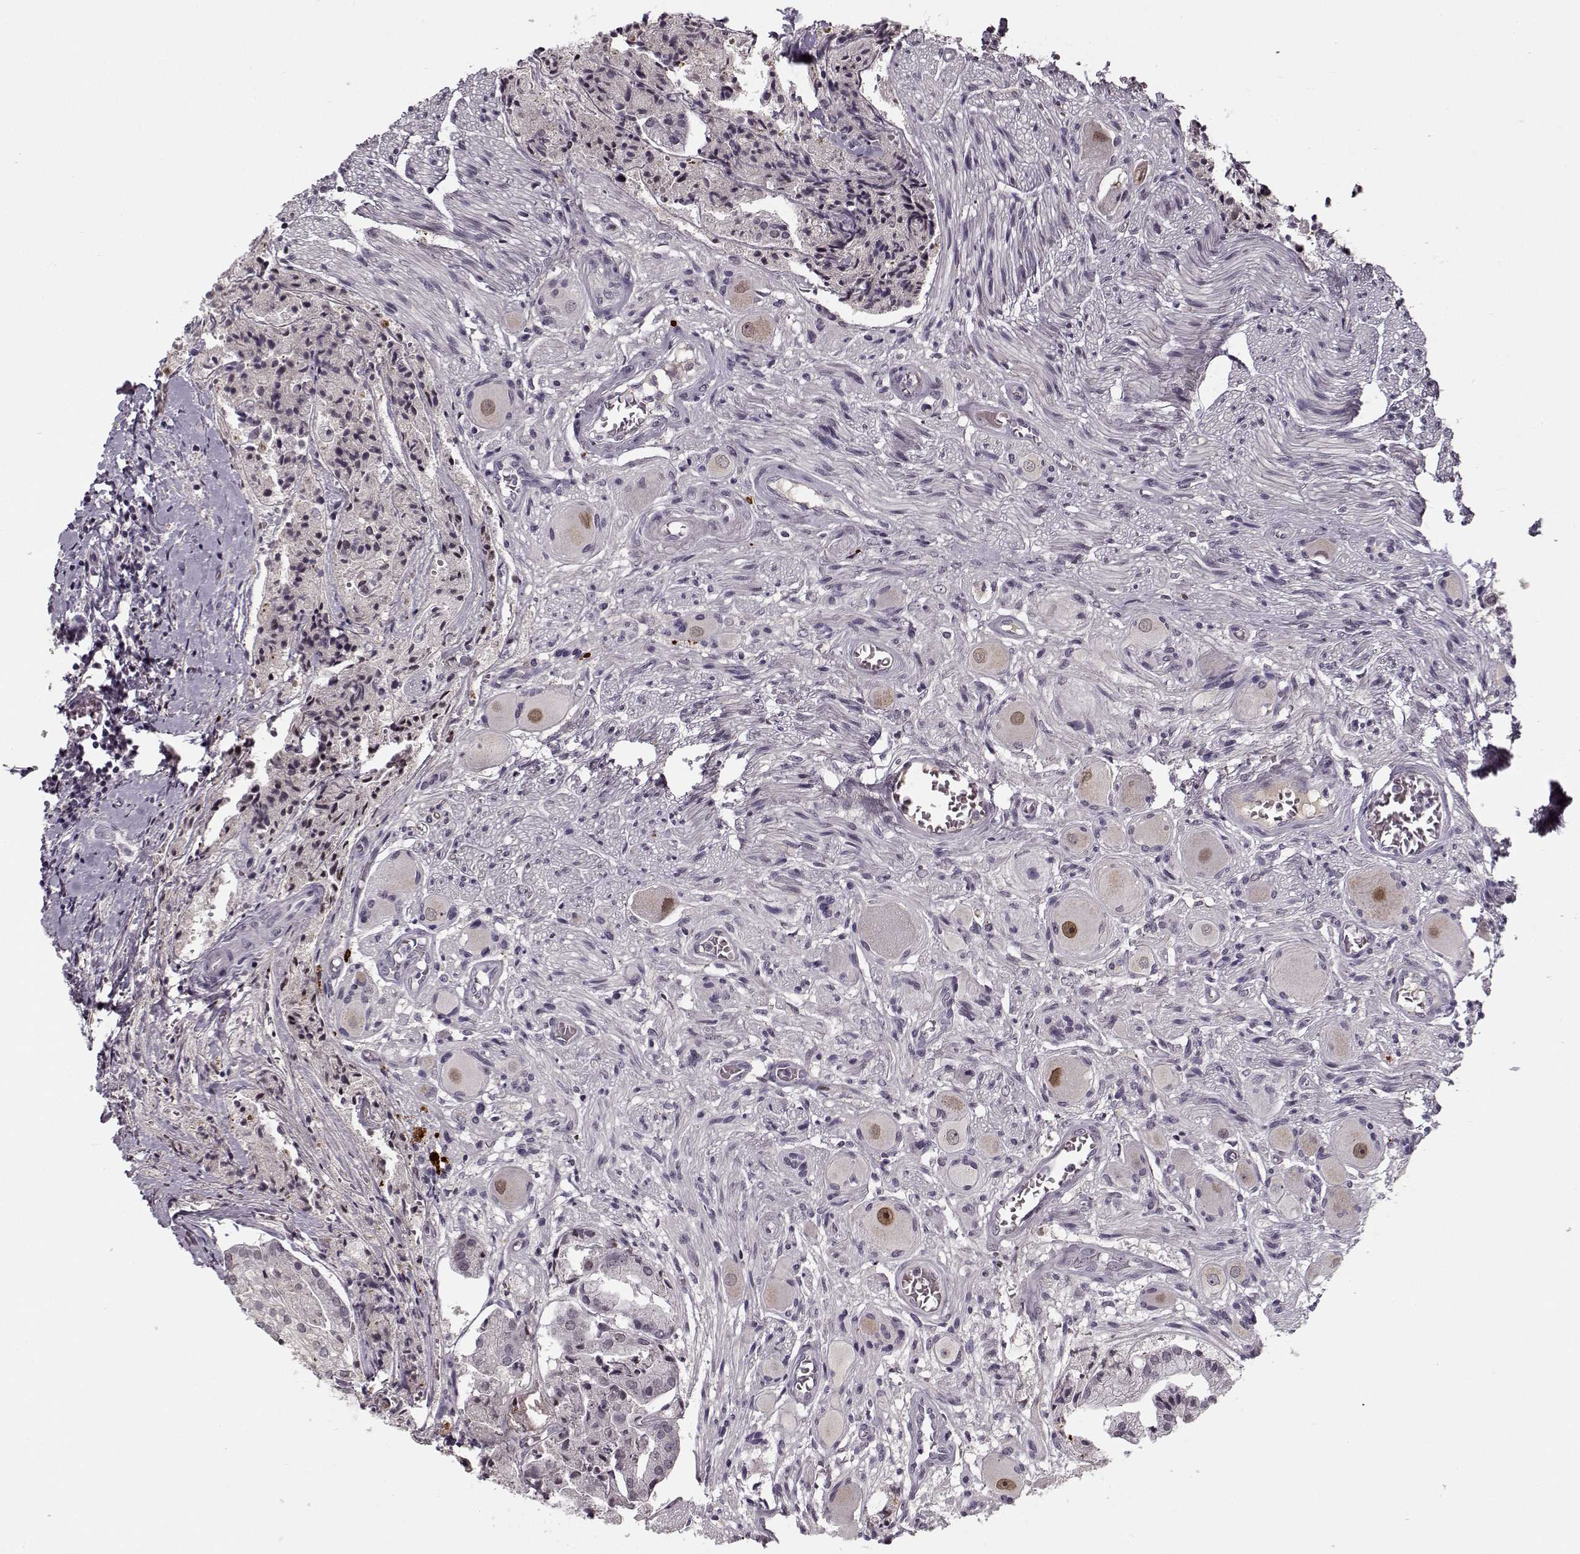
{"staining": {"intensity": "negative", "quantity": "none", "location": "none"}, "tissue": "prostate cancer", "cell_type": "Tumor cells", "image_type": "cancer", "snomed": [{"axis": "morphology", "description": "Adenocarcinoma, NOS"}, {"axis": "topography", "description": "Prostate and seminal vesicle, NOS"}, {"axis": "topography", "description": "Prostate"}], "caption": "High power microscopy micrograph of an immunohistochemistry image of adenocarcinoma (prostate), revealing no significant staining in tumor cells.", "gene": "DNAI3", "patient": {"sex": "male", "age": 44}}